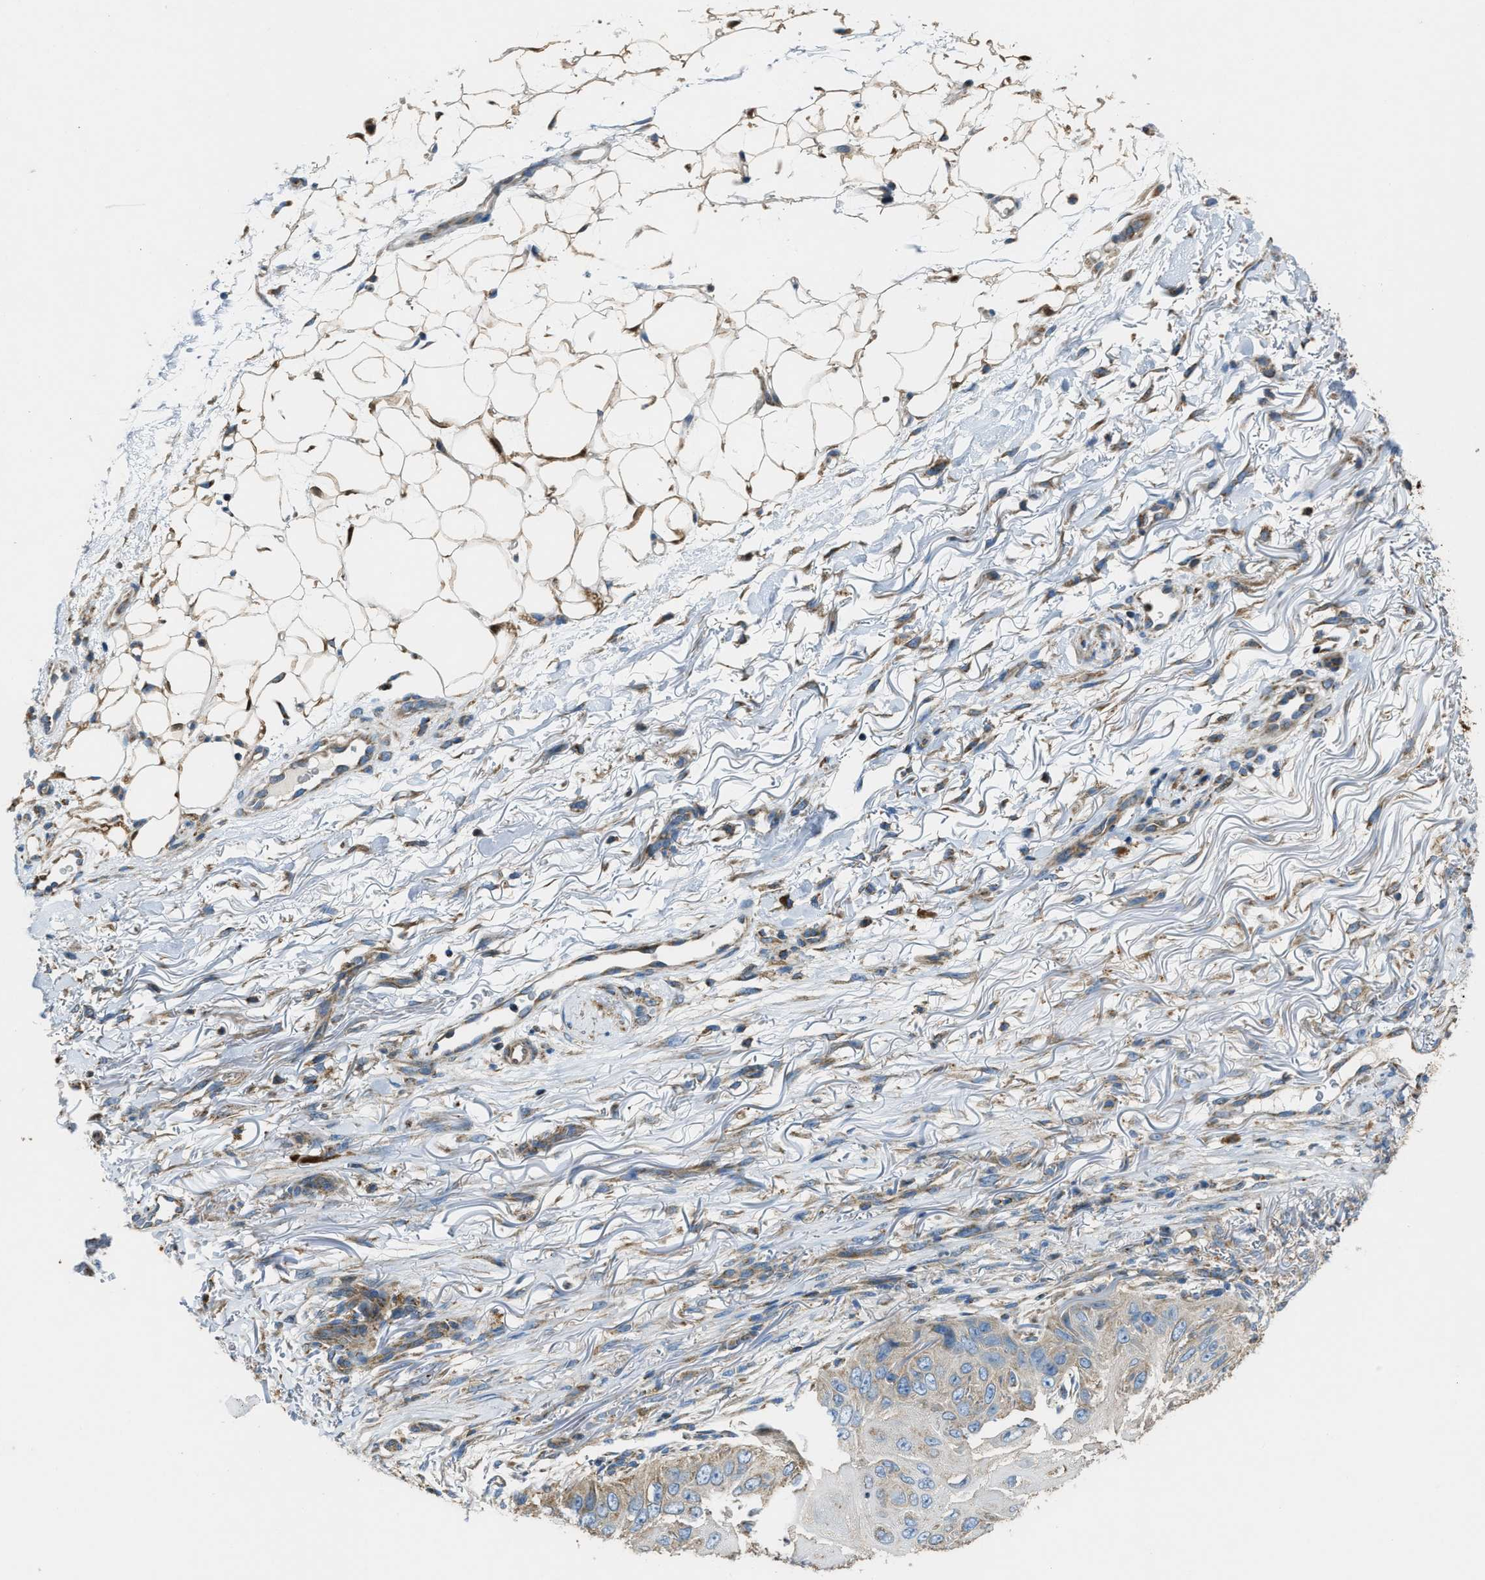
{"staining": {"intensity": "weak", "quantity": ">75%", "location": "cytoplasmic/membranous"}, "tissue": "skin cancer", "cell_type": "Tumor cells", "image_type": "cancer", "snomed": [{"axis": "morphology", "description": "Squamous cell carcinoma, NOS"}, {"axis": "topography", "description": "Skin"}], "caption": "A histopathology image of squamous cell carcinoma (skin) stained for a protein shows weak cytoplasmic/membranous brown staining in tumor cells.", "gene": "SLC25A11", "patient": {"sex": "female", "age": 77}}